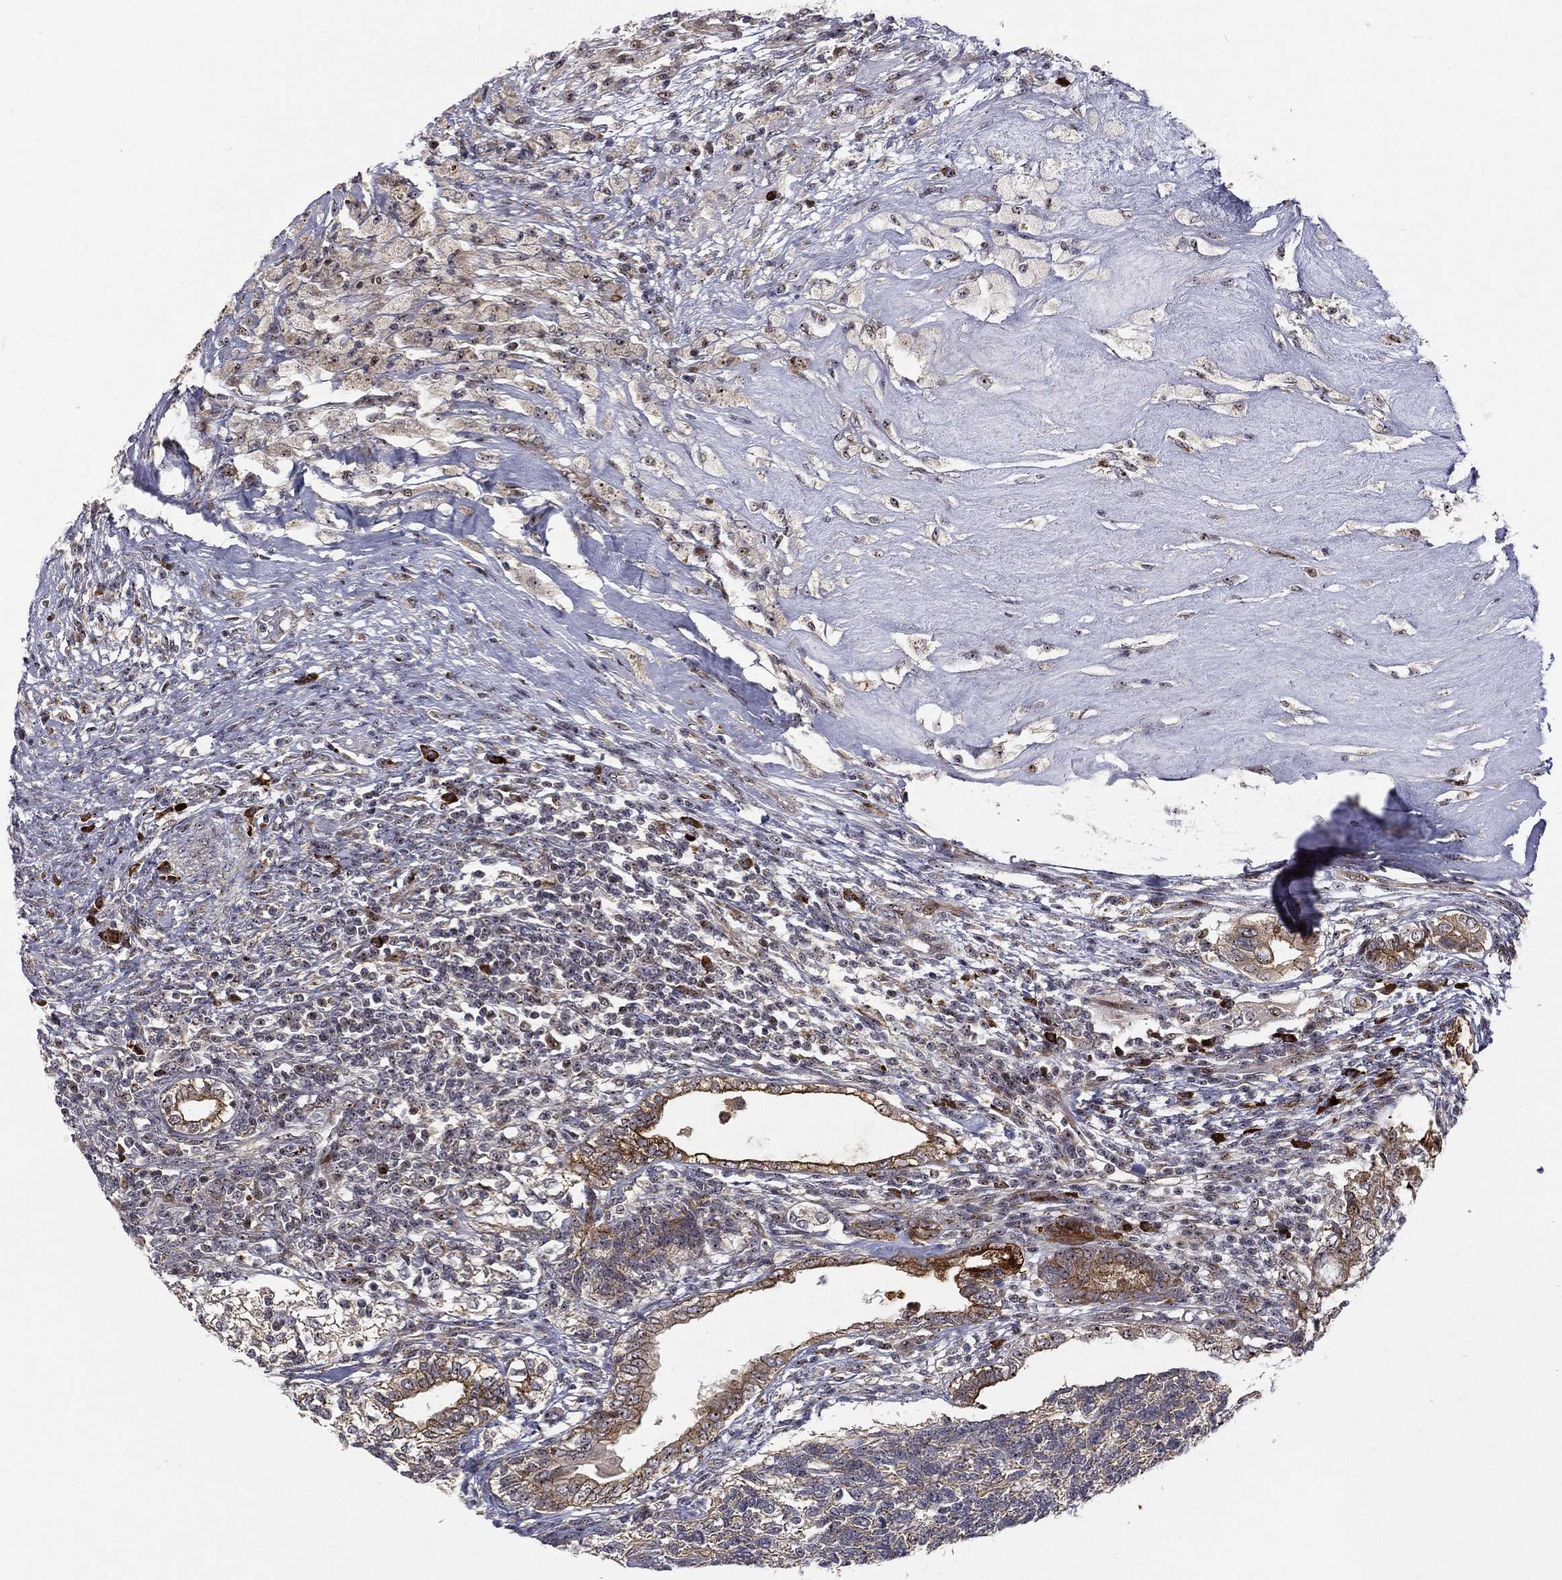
{"staining": {"intensity": "moderate", "quantity": ">75%", "location": "cytoplasmic/membranous"}, "tissue": "testis cancer", "cell_type": "Tumor cells", "image_type": "cancer", "snomed": [{"axis": "morphology", "description": "Seminoma, NOS"}, {"axis": "morphology", "description": "Carcinoma, Embryonal, NOS"}, {"axis": "topography", "description": "Testis"}], "caption": "Immunohistochemistry (IHC) (DAB (3,3'-diaminobenzidine)) staining of human testis cancer (embryonal carcinoma) shows moderate cytoplasmic/membranous protein expression in about >75% of tumor cells.", "gene": "VHL", "patient": {"sex": "male", "age": 41}}